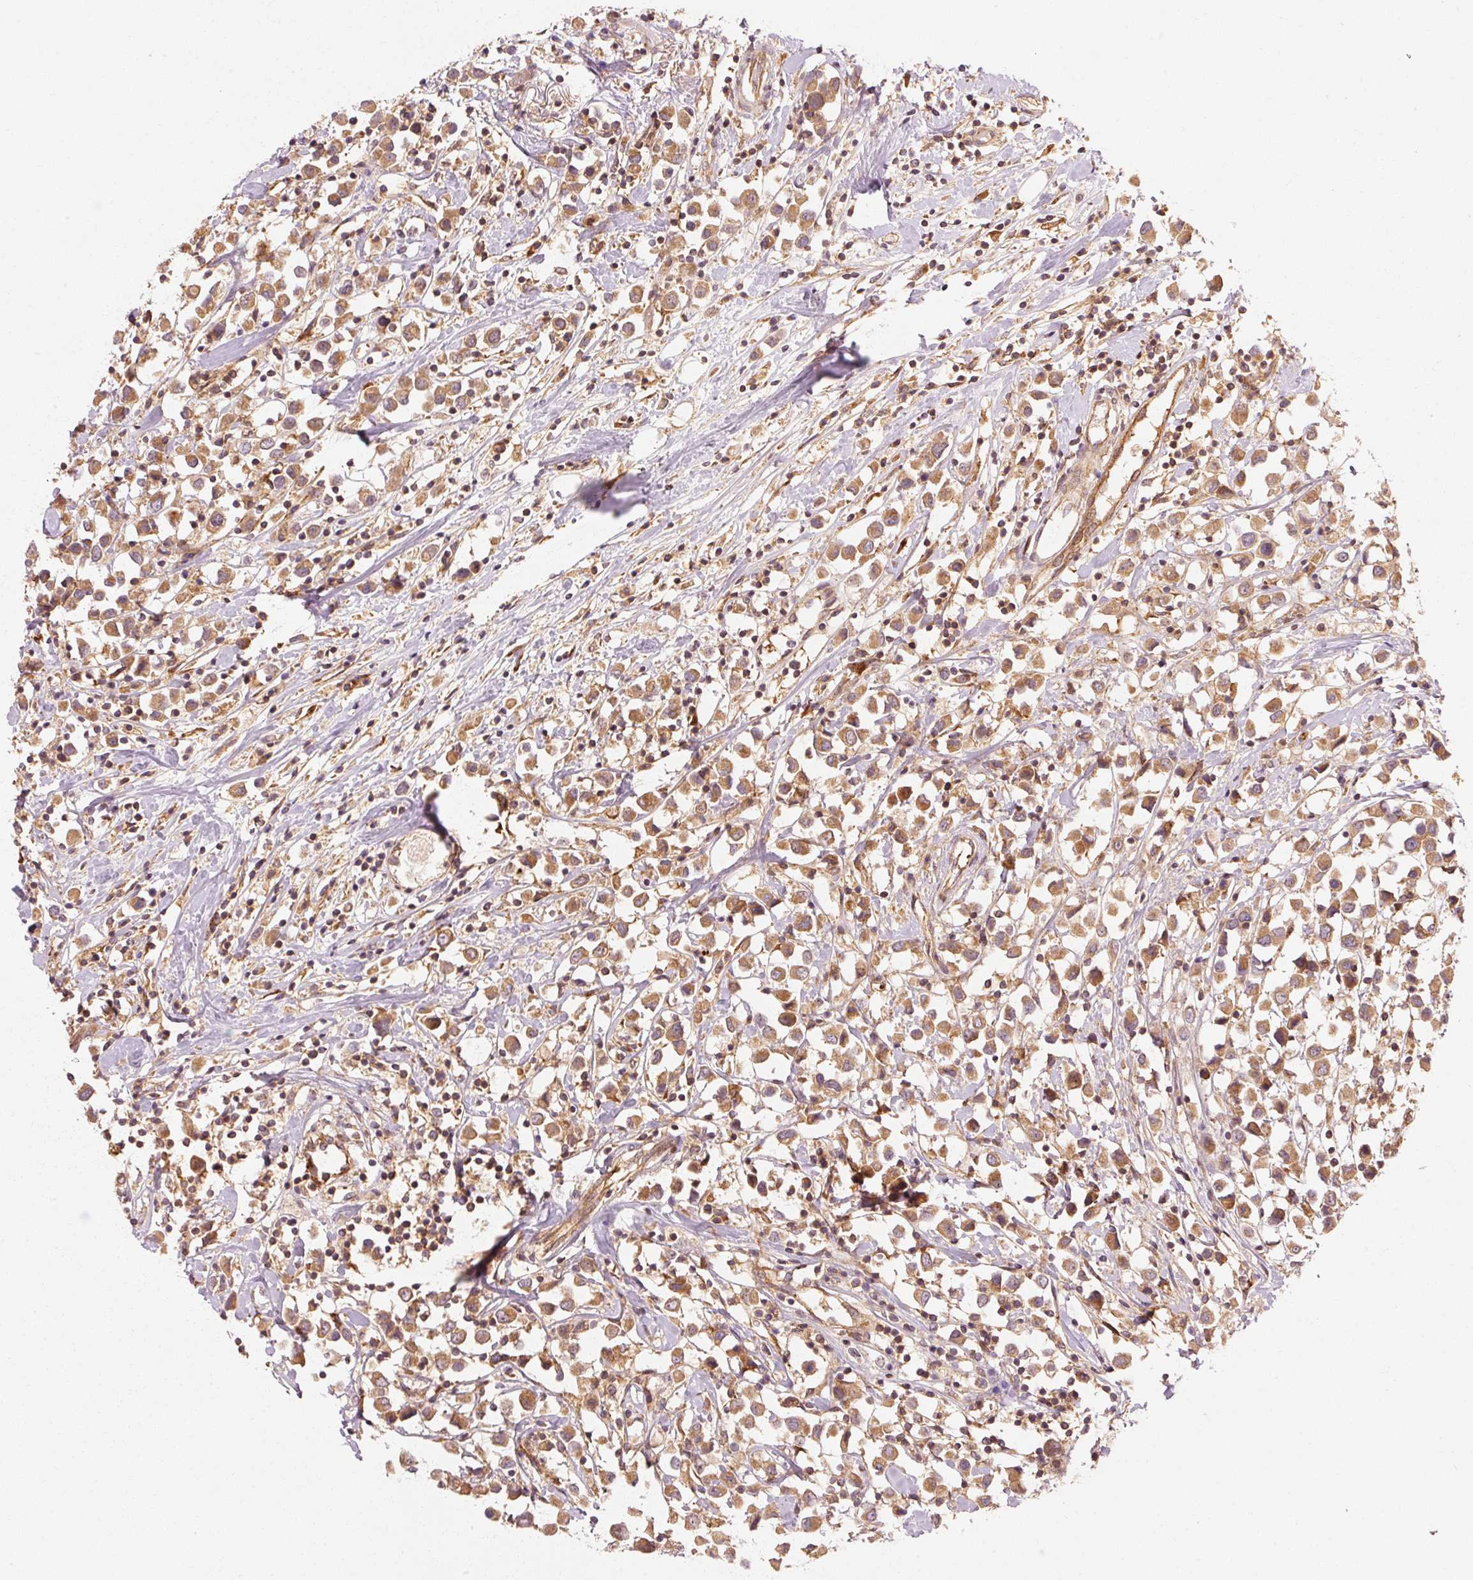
{"staining": {"intensity": "moderate", "quantity": ">75%", "location": "cytoplasmic/membranous"}, "tissue": "breast cancer", "cell_type": "Tumor cells", "image_type": "cancer", "snomed": [{"axis": "morphology", "description": "Duct carcinoma"}, {"axis": "topography", "description": "Breast"}], "caption": "Breast cancer stained for a protein (brown) demonstrates moderate cytoplasmic/membranous positive positivity in approximately >75% of tumor cells.", "gene": "CTNNA1", "patient": {"sex": "female", "age": 61}}